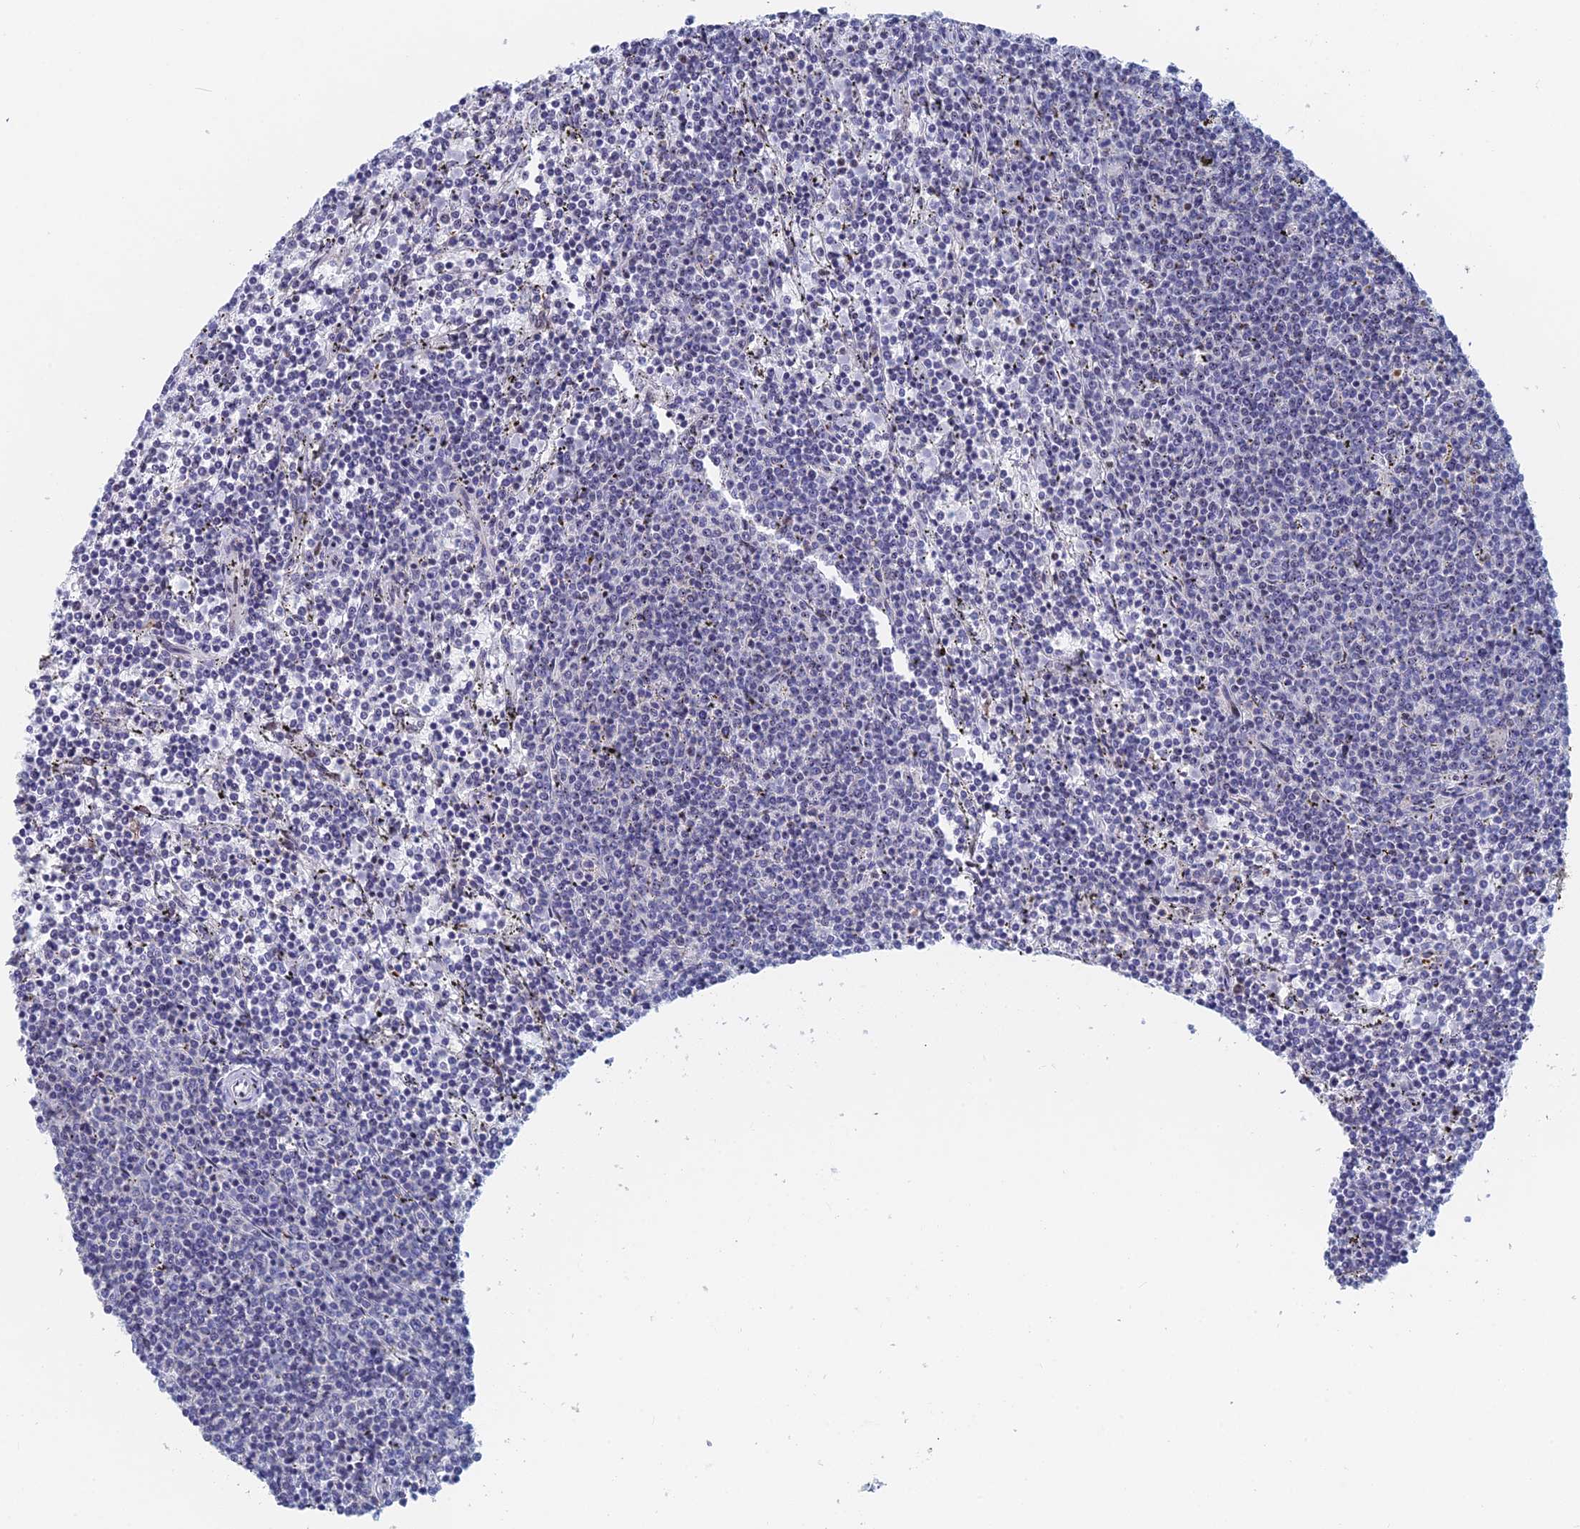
{"staining": {"intensity": "negative", "quantity": "none", "location": "none"}, "tissue": "lymphoma", "cell_type": "Tumor cells", "image_type": "cancer", "snomed": [{"axis": "morphology", "description": "Malignant lymphoma, non-Hodgkin's type, Low grade"}, {"axis": "topography", "description": "Spleen"}], "caption": "Immunohistochemical staining of human low-grade malignant lymphoma, non-Hodgkin's type demonstrates no significant staining in tumor cells. (Brightfield microscopy of DAB immunohistochemistry at high magnification).", "gene": "GMNC", "patient": {"sex": "female", "age": 50}}